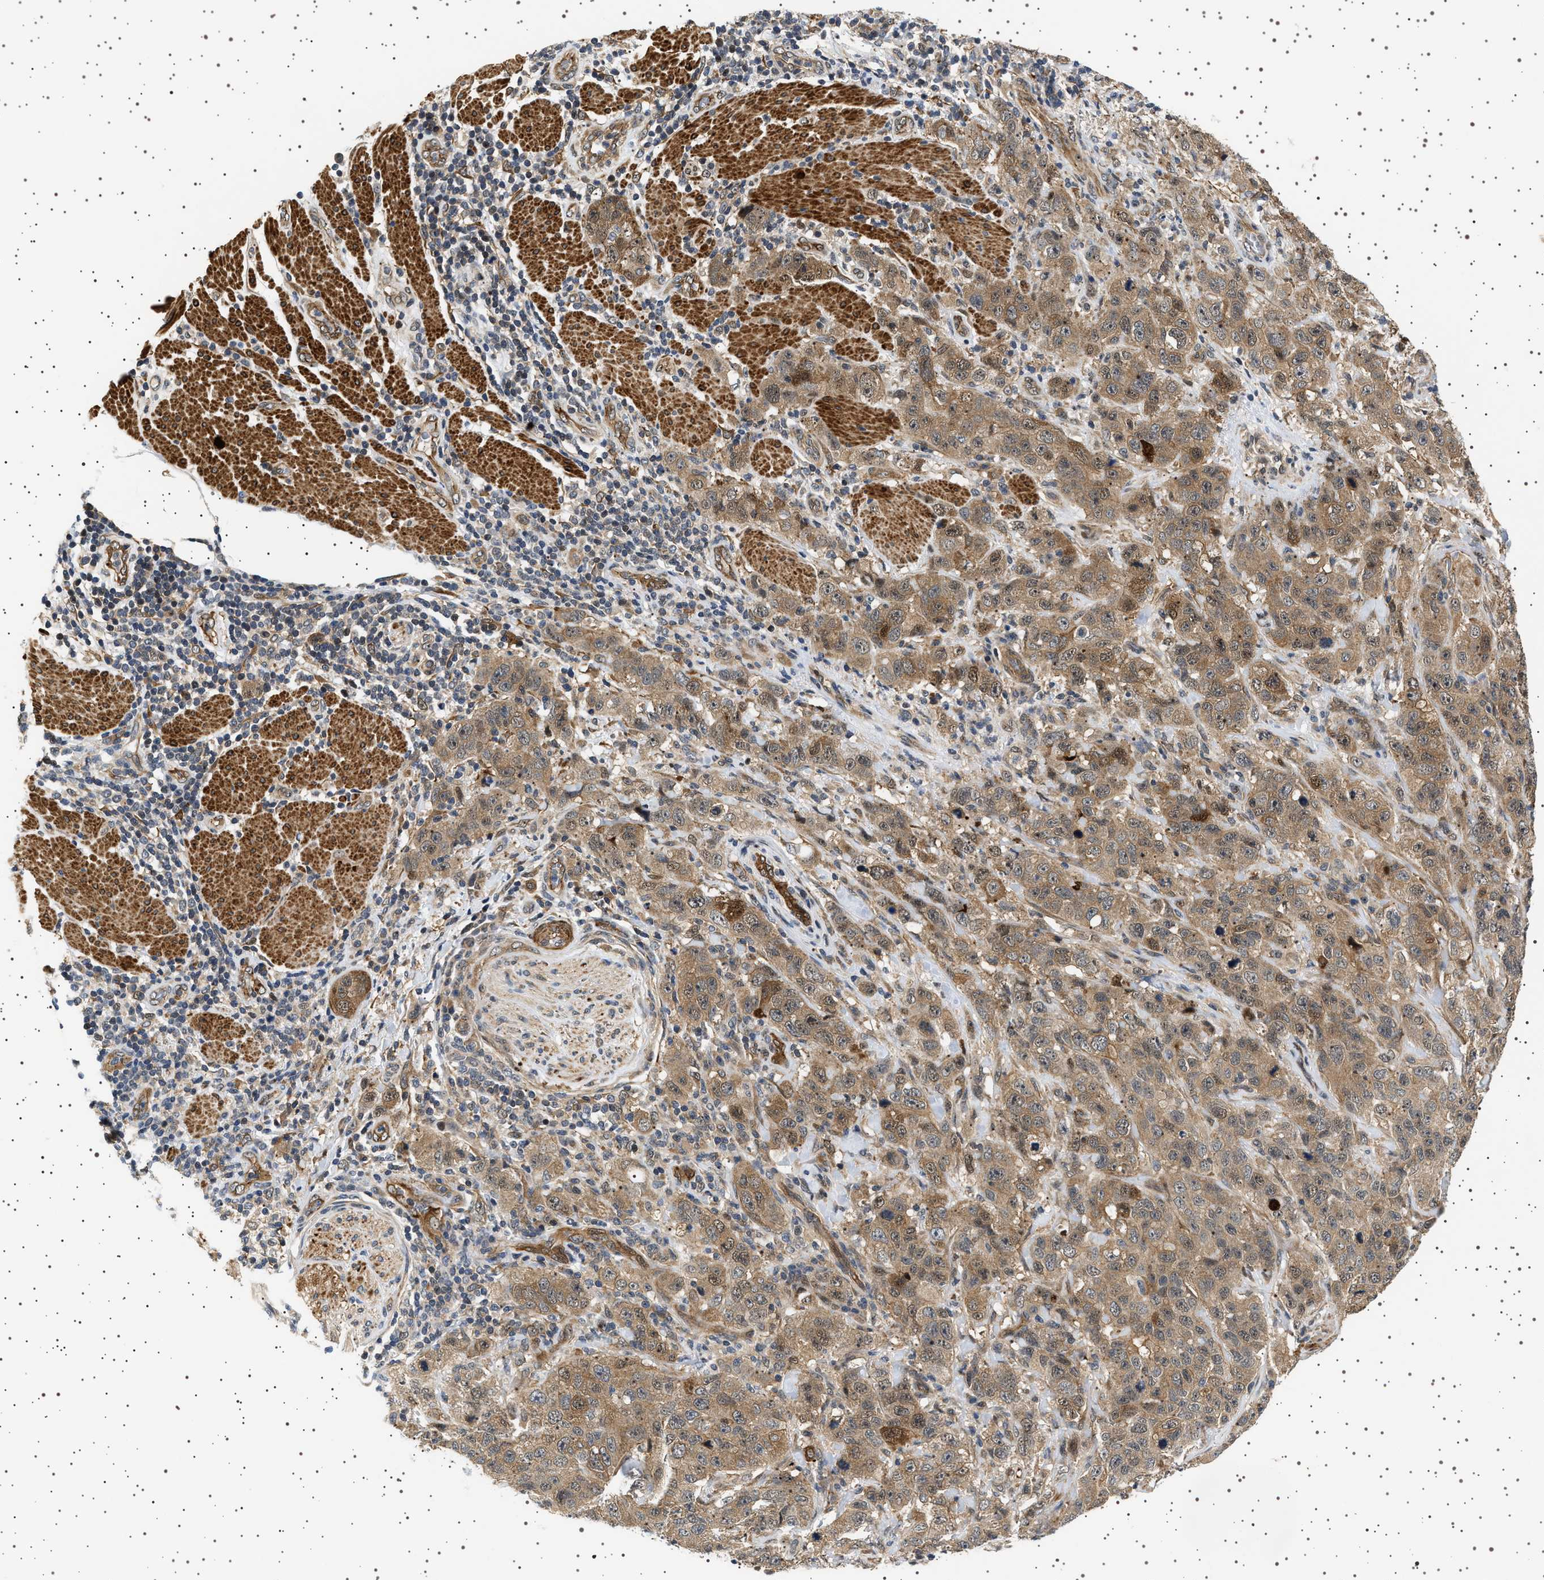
{"staining": {"intensity": "moderate", "quantity": ">75%", "location": "cytoplasmic/membranous"}, "tissue": "stomach cancer", "cell_type": "Tumor cells", "image_type": "cancer", "snomed": [{"axis": "morphology", "description": "Adenocarcinoma, NOS"}, {"axis": "topography", "description": "Stomach"}], "caption": "Human stomach cancer stained for a protein (brown) reveals moderate cytoplasmic/membranous positive staining in about >75% of tumor cells.", "gene": "BAG3", "patient": {"sex": "male", "age": 48}}